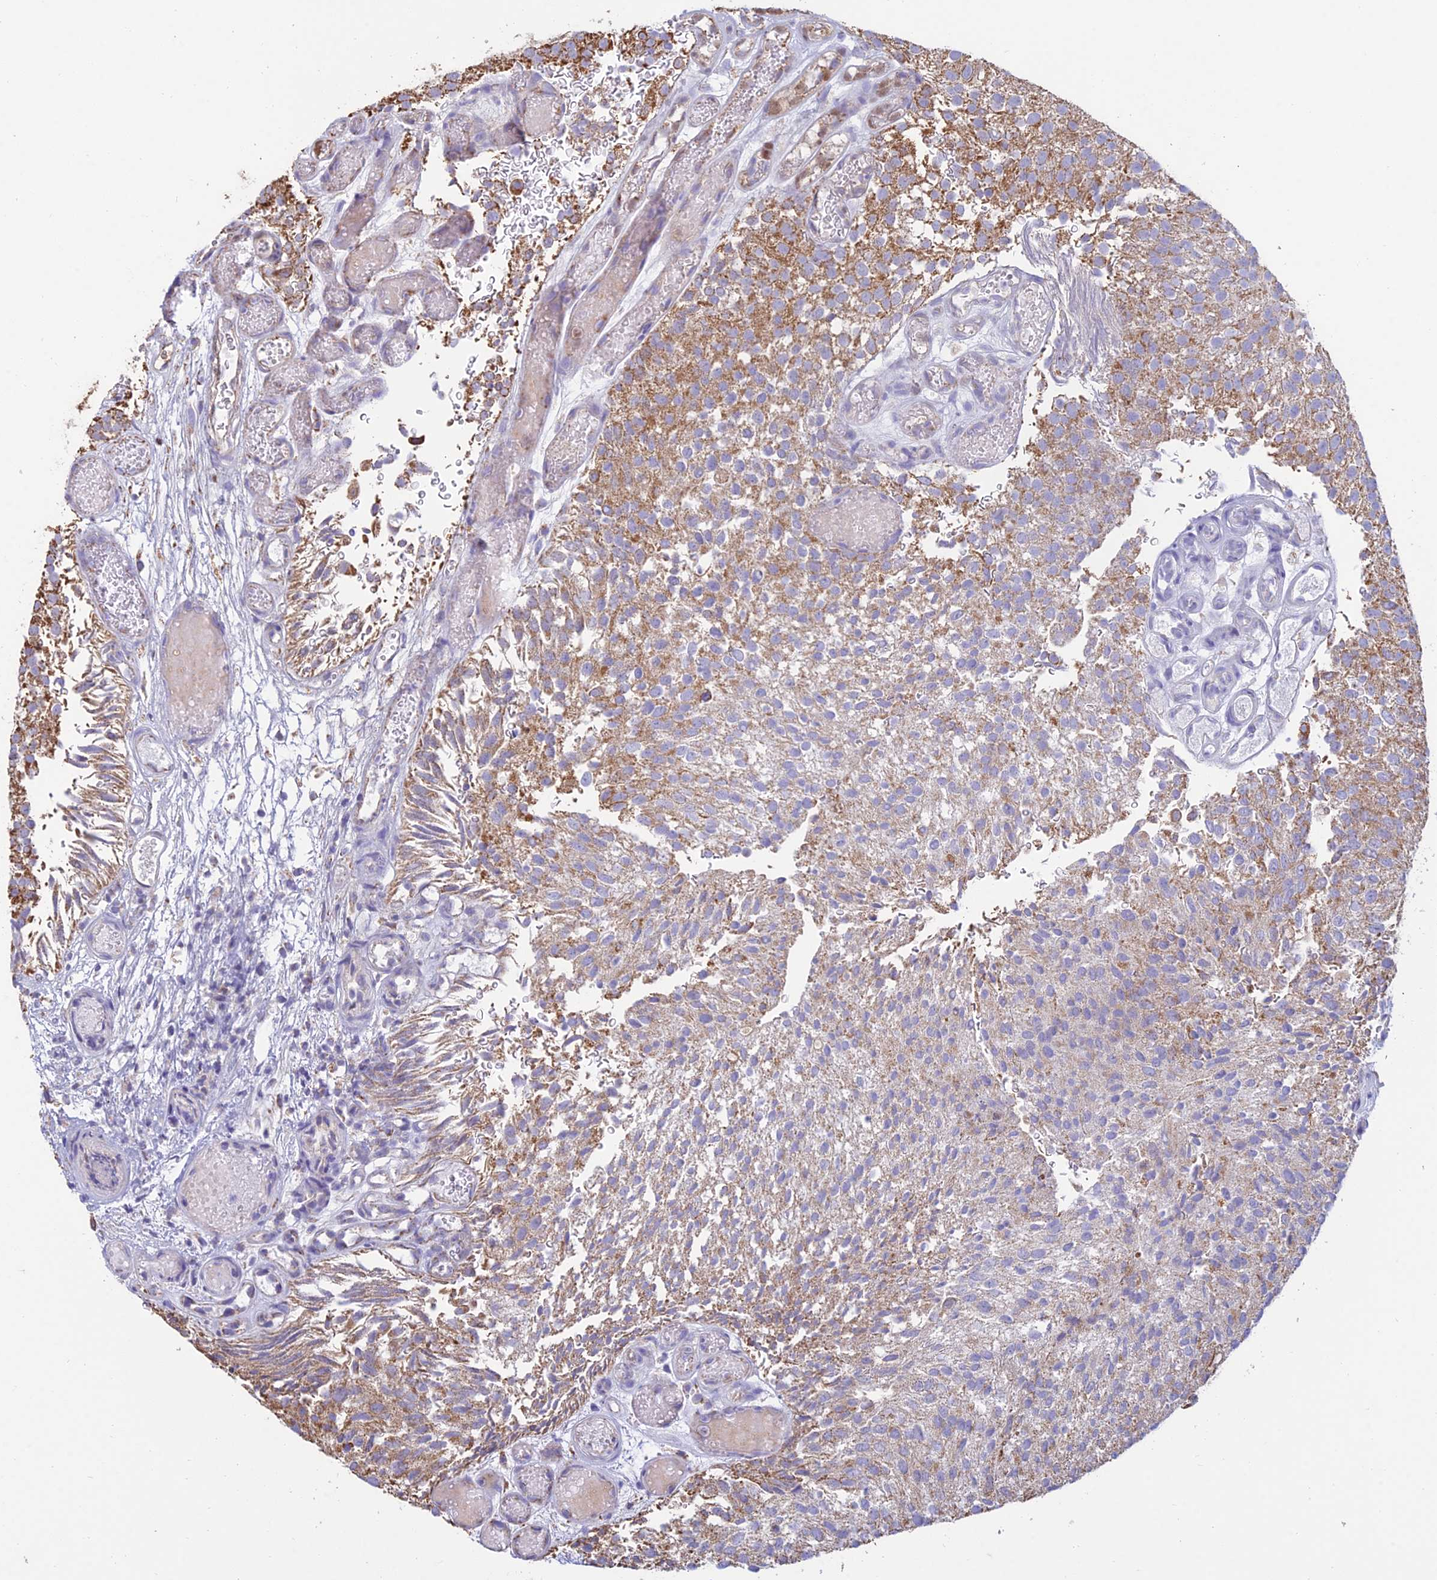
{"staining": {"intensity": "moderate", "quantity": "25%-75%", "location": "cytoplasmic/membranous"}, "tissue": "urothelial cancer", "cell_type": "Tumor cells", "image_type": "cancer", "snomed": [{"axis": "morphology", "description": "Urothelial carcinoma, Low grade"}, {"axis": "topography", "description": "Urinary bladder"}], "caption": "This histopathology image demonstrates immunohistochemistry (IHC) staining of urothelial cancer, with medium moderate cytoplasmic/membranous expression in about 25%-75% of tumor cells.", "gene": "OR2W3", "patient": {"sex": "male", "age": 78}}